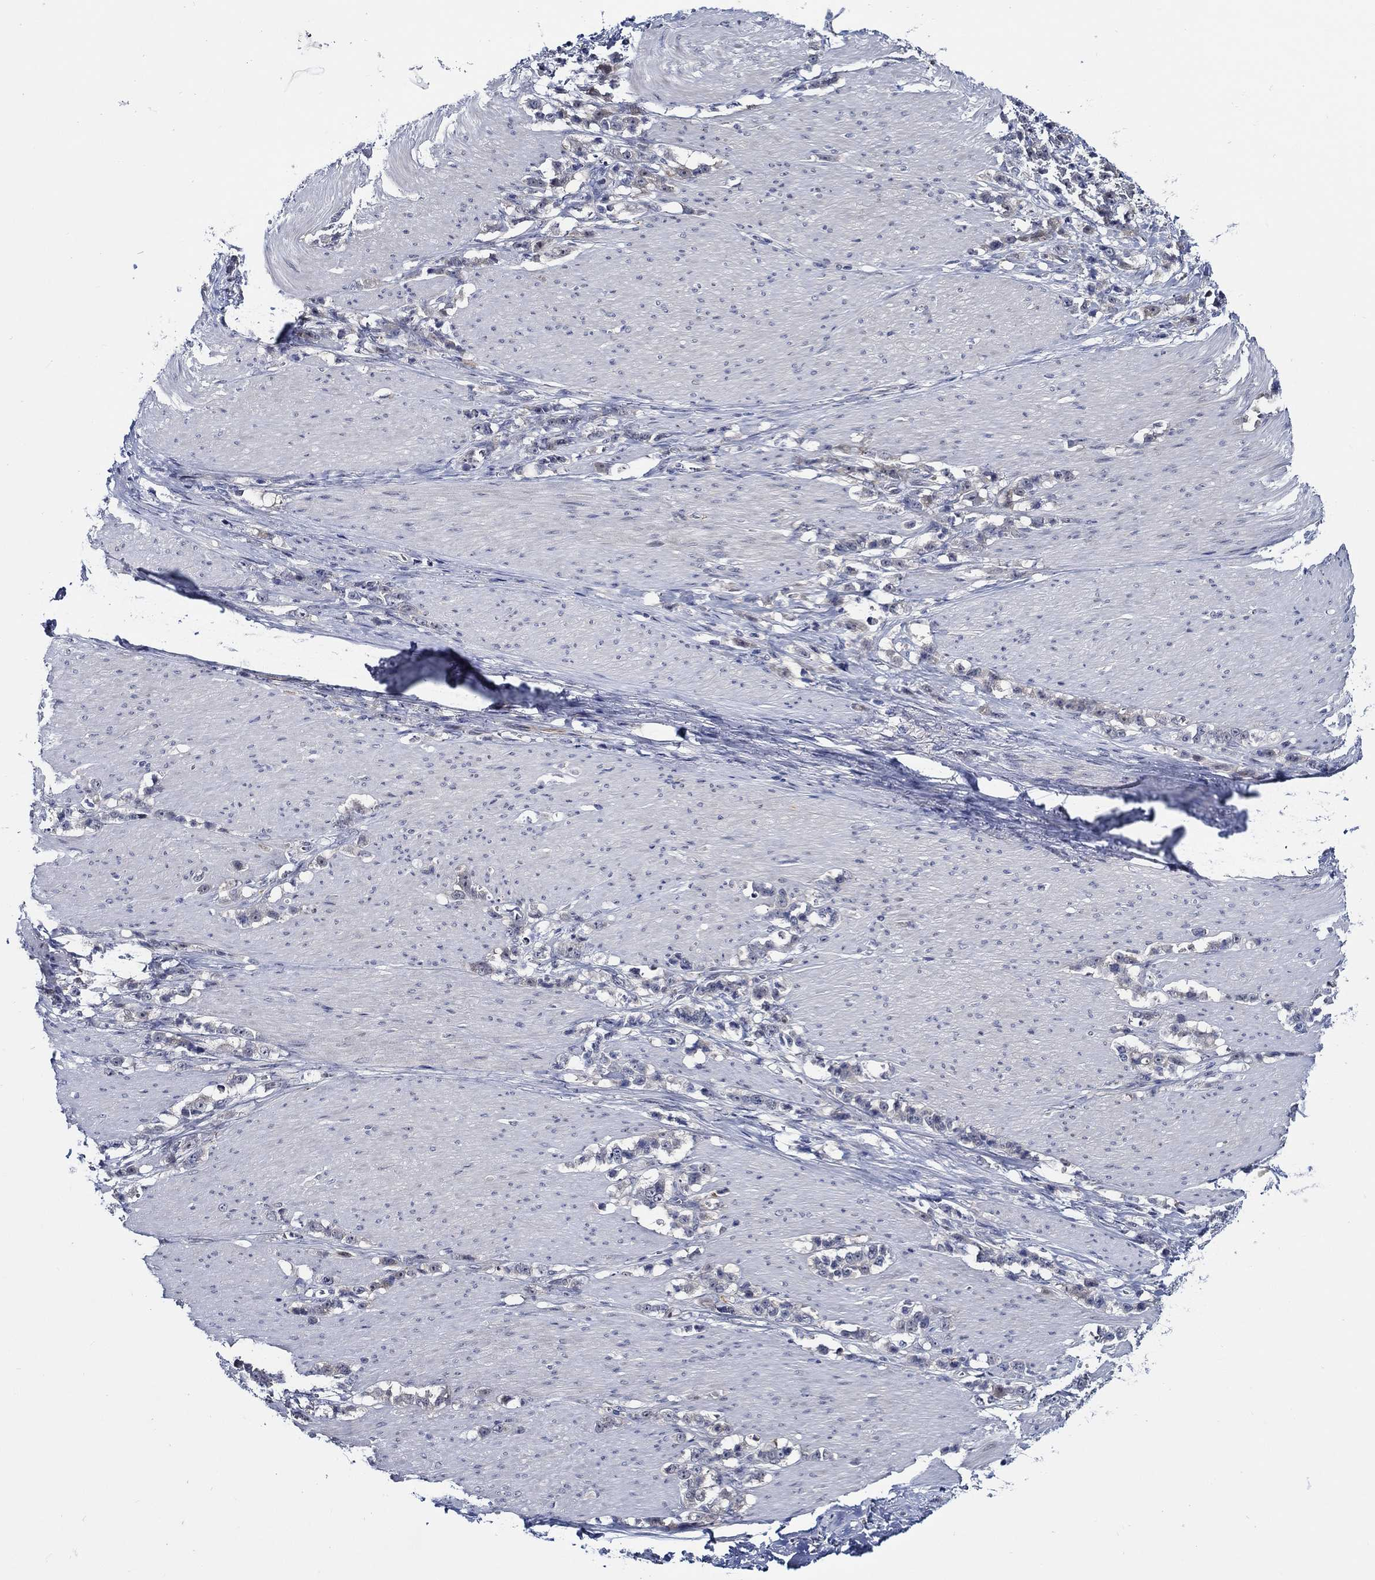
{"staining": {"intensity": "negative", "quantity": "none", "location": "none"}, "tissue": "stomach cancer", "cell_type": "Tumor cells", "image_type": "cancer", "snomed": [{"axis": "morphology", "description": "Adenocarcinoma, NOS"}, {"axis": "topography", "description": "Stomach, lower"}], "caption": "High power microscopy photomicrograph of an immunohistochemistry (IHC) photomicrograph of stomach adenocarcinoma, revealing no significant positivity in tumor cells.", "gene": "C8orf48", "patient": {"sex": "male", "age": 88}}